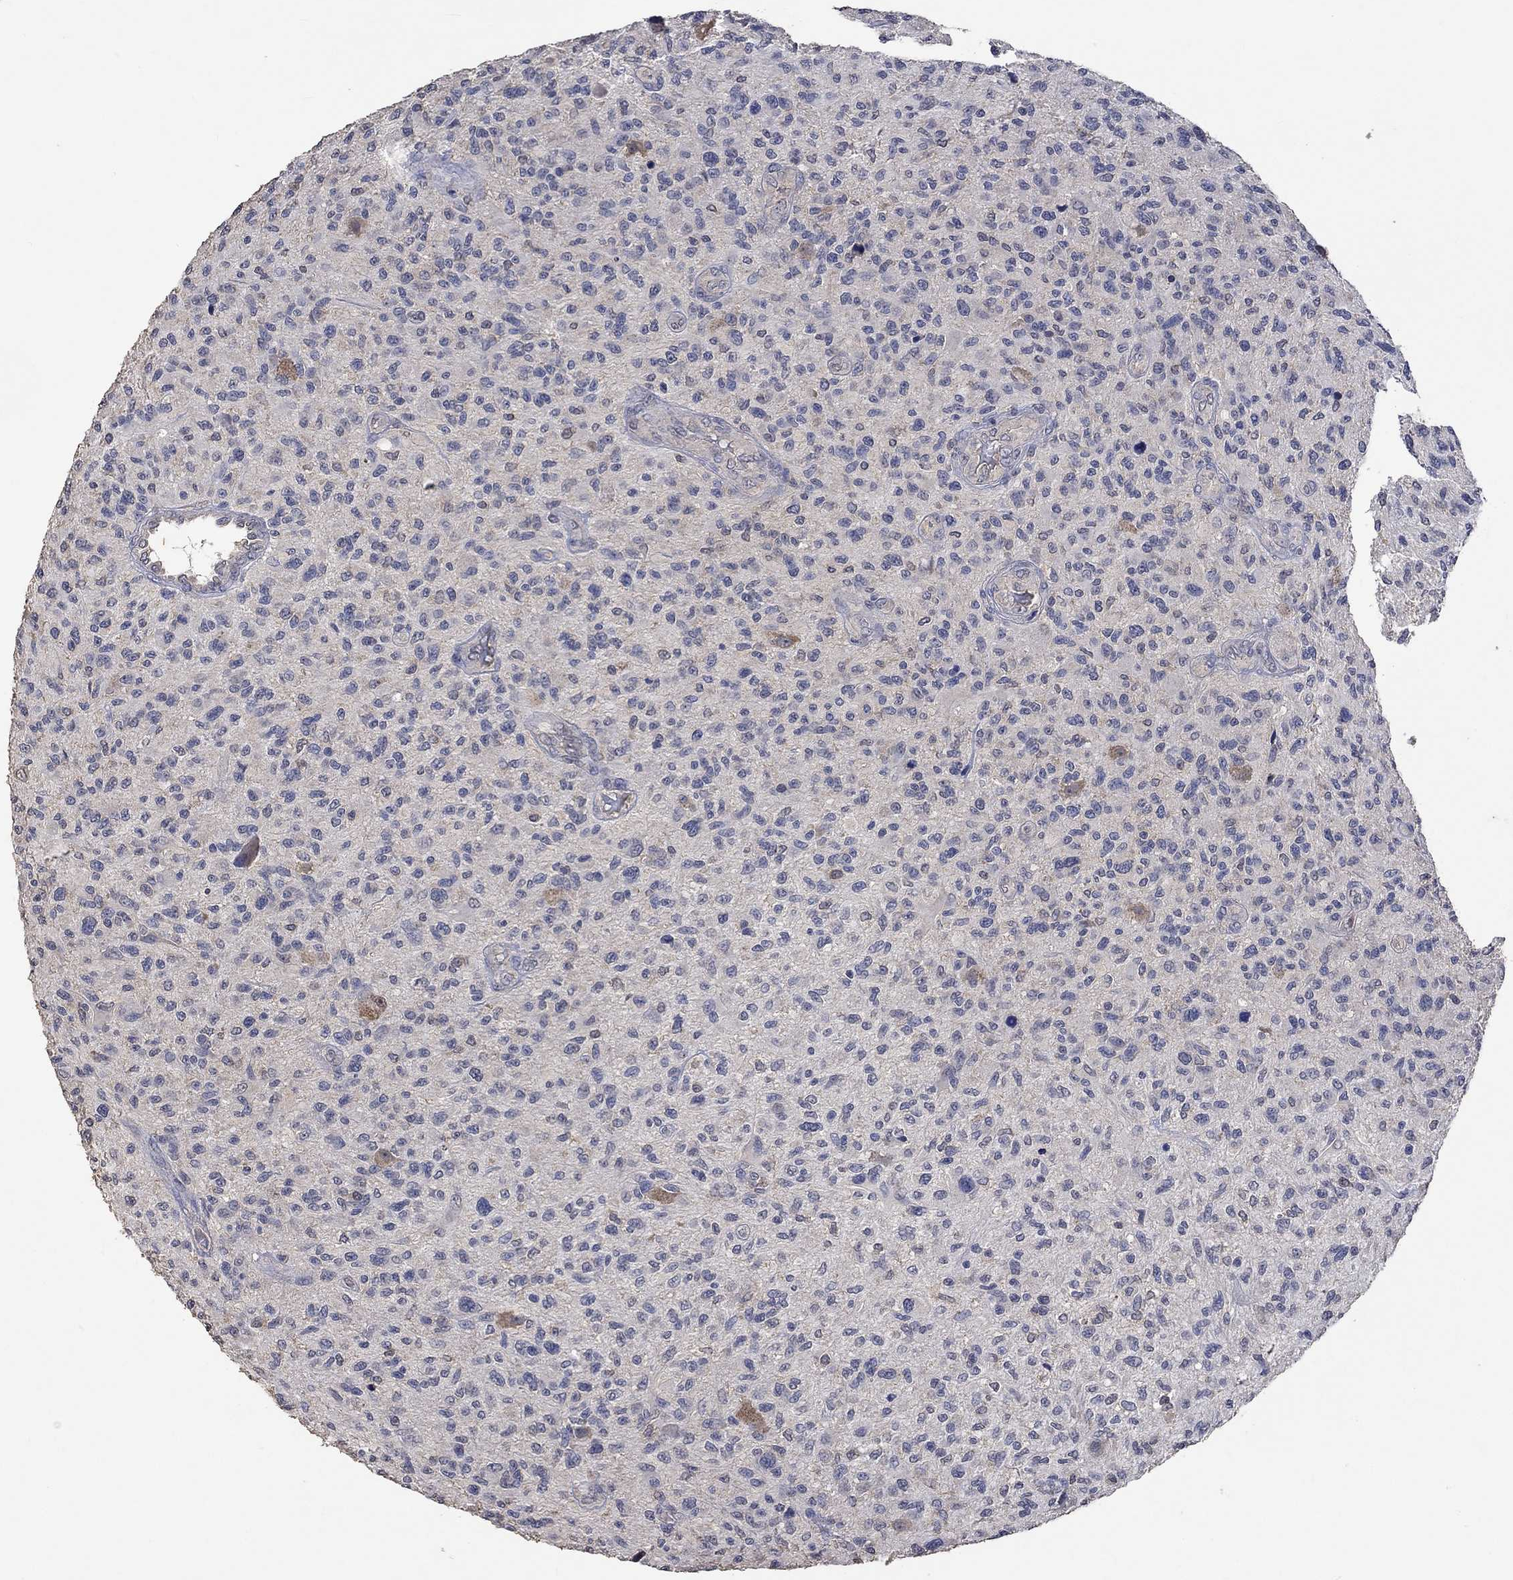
{"staining": {"intensity": "negative", "quantity": "none", "location": "none"}, "tissue": "glioma", "cell_type": "Tumor cells", "image_type": "cancer", "snomed": [{"axis": "morphology", "description": "Glioma, malignant, High grade"}, {"axis": "topography", "description": "Brain"}], "caption": "Protein analysis of malignant glioma (high-grade) demonstrates no significant staining in tumor cells.", "gene": "PTPN20", "patient": {"sex": "male", "age": 47}}